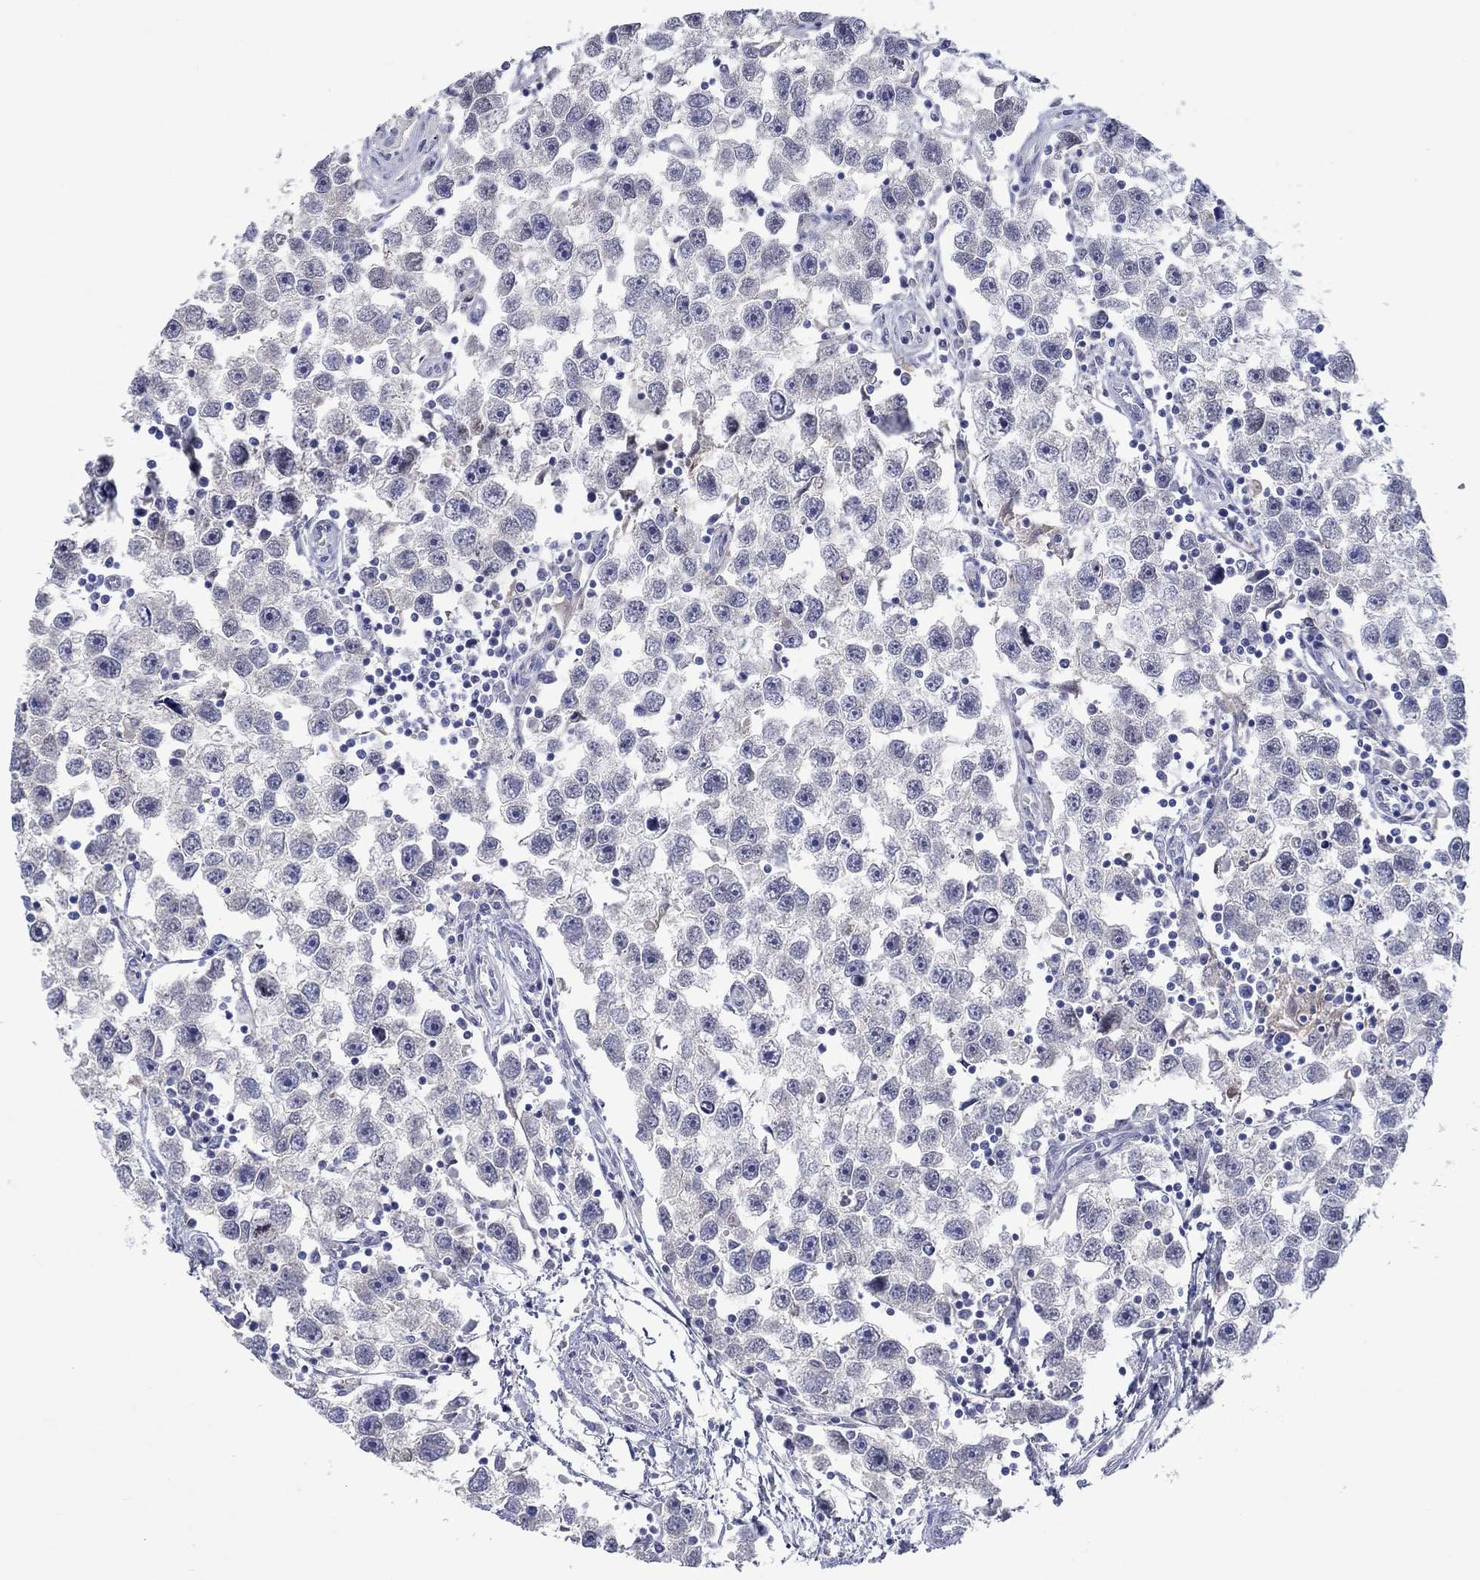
{"staining": {"intensity": "negative", "quantity": "none", "location": "none"}, "tissue": "testis cancer", "cell_type": "Tumor cells", "image_type": "cancer", "snomed": [{"axis": "morphology", "description": "Seminoma, NOS"}, {"axis": "topography", "description": "Testis"}], "caption": "Immunohistochemistry (IHC) image of neoplastic tissue: seminoma (testis) stained with DAB shows no significant protein expression in tumor cells.", "gene": "HDC", "patient": {"sex": "male", "age": 30}}